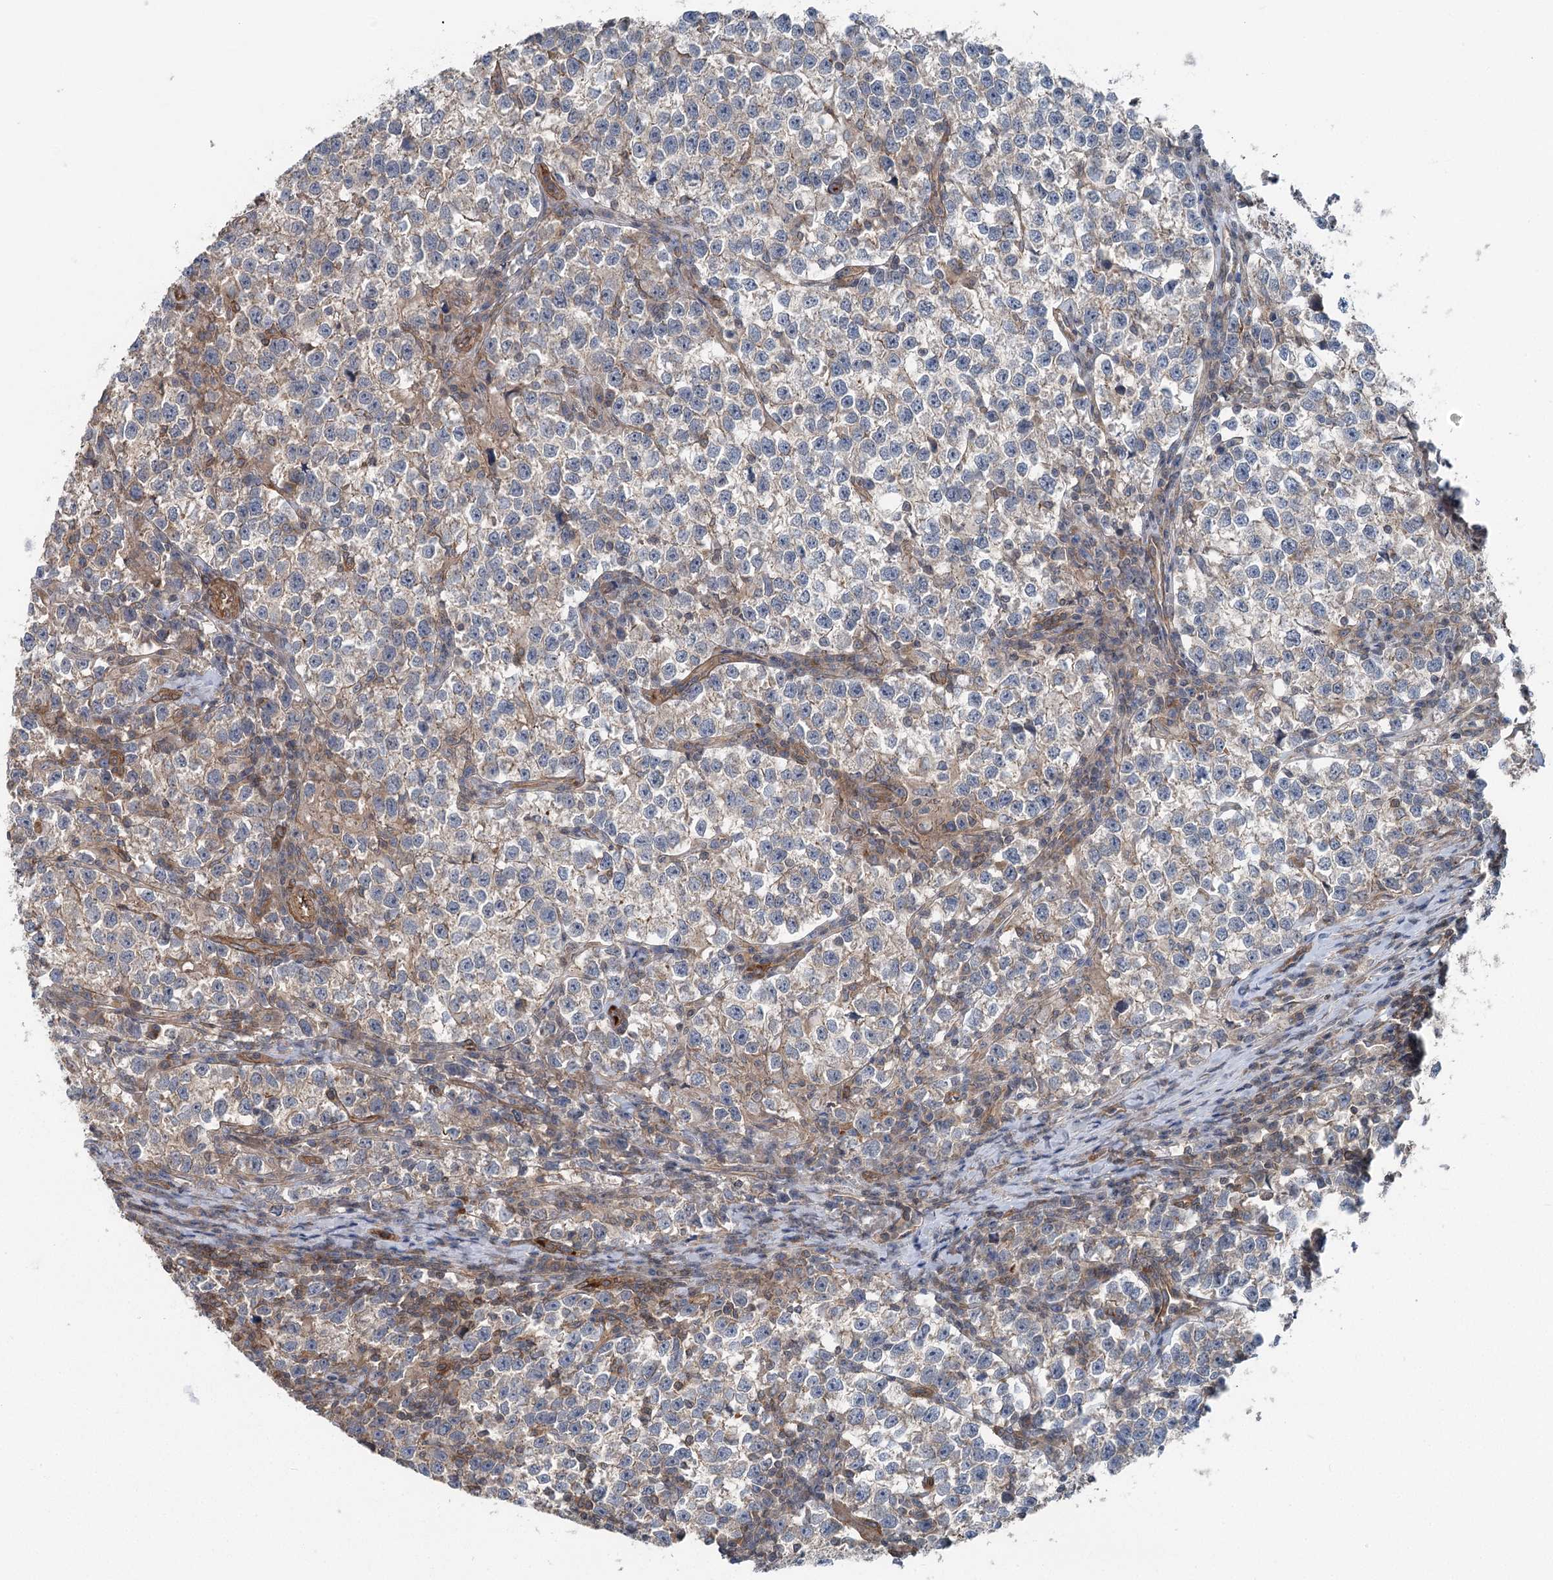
{"staining": {"intensity": "negative", "quantity": "none", "location": "none"}, "tissue": "testis cancer", "cell_type": "Tumor cells", "image_type": "cancer", "snomed": [{"axis": "morphology", "description": "Normal tissue, NOS"}, {"axis": "morphology", "description": "Seminoma, NOS"}, {"axis": "topography", "description": "Testis"}], "caption": "DAB immunohistochemical staining of seminoma (testis) shows no significant expression in tumor cells.", "gene": "IQSEC1", "patient": {"sex": "male", "age": 43}}